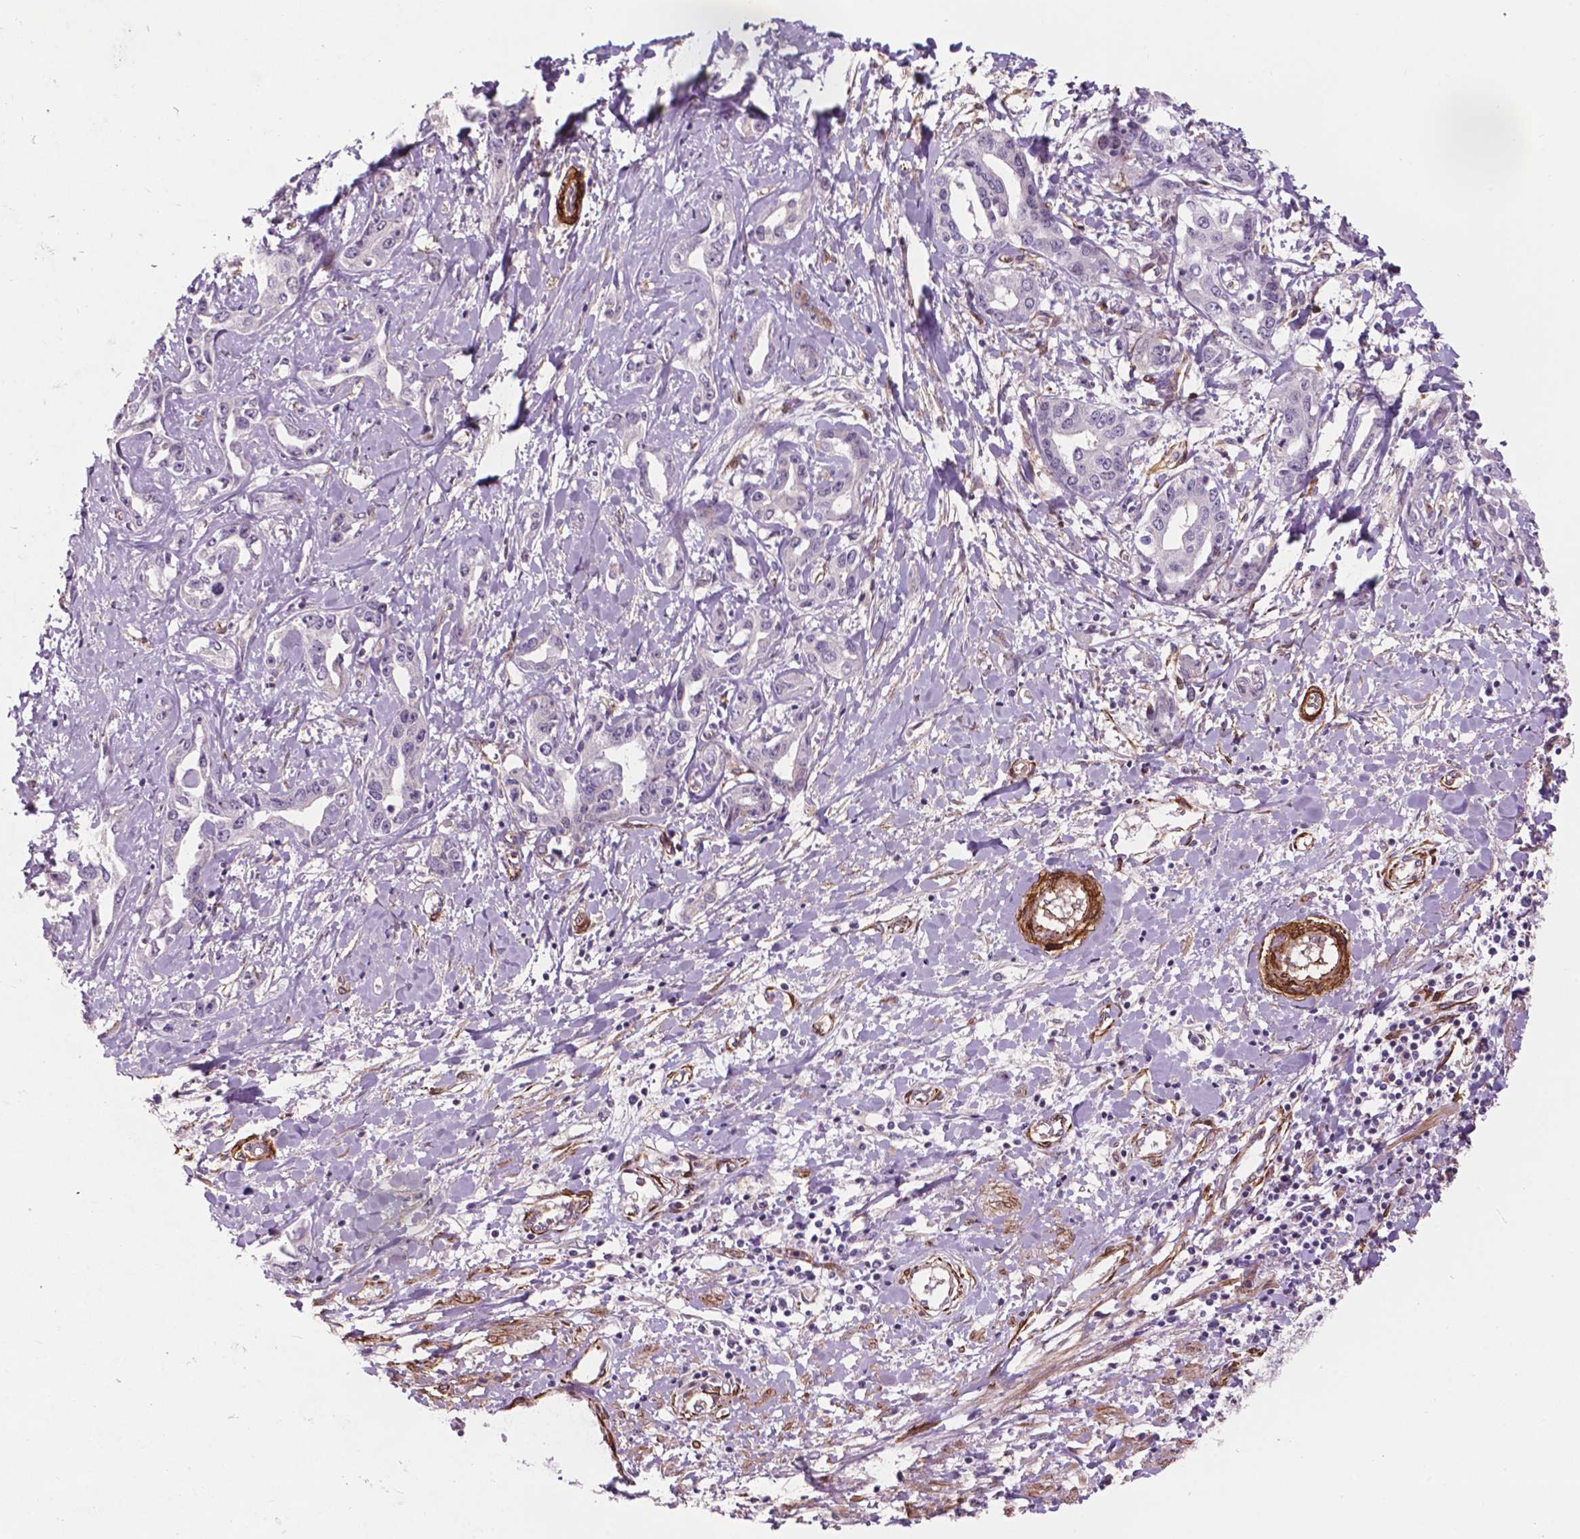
{"staining": {"intensity": "negative", "quantity": "none", "location": "none"}, "tissue": "liver cancer", "cell_type": "Tumor cells", "image_type": "cancer", "snomed": [{"axis": "morphology", "description": "Cholangiocarcinoma"}, {"axis": "topography", "description": "Liver"}], "caption": "High magnification brightfield microscopy of liver cancer (cholangiocarcinoma) stained with DAB (3,3'-diaminobenzidine) (brown) and counterstained with hematoxylin (blue): tumor cells show no significant positivity.", "gene": "EGFL8", "patient": {"sex": "male", "age": 59}}